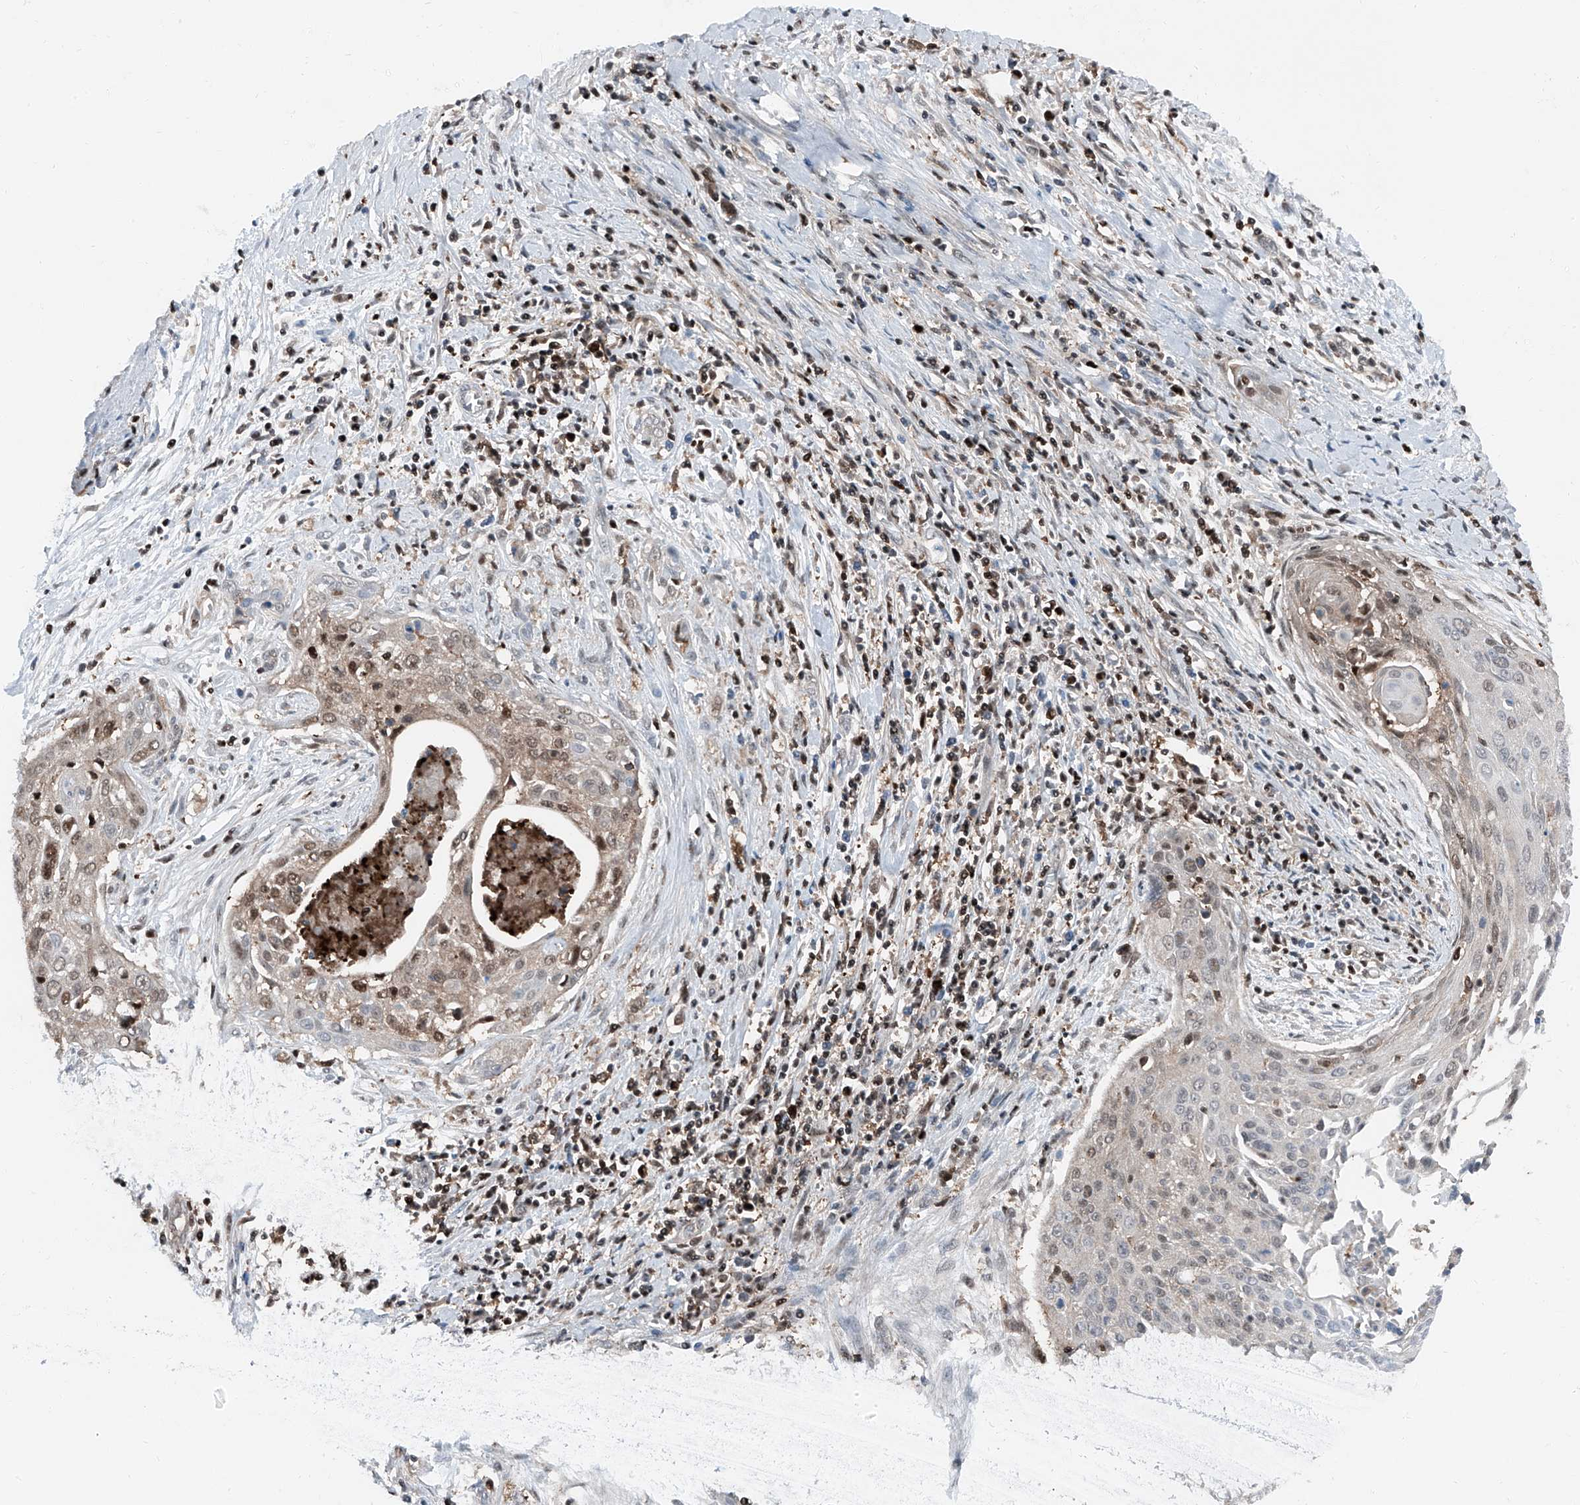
{"staining": {"intensity": "weak", "quantity": "<25%", "location": "cytoplasmic/membranous,nuclear"}, "tissue": "cervical cancer", "cell_type": "Tumor cells", "image_type": "cancer", "snomed": [{"axis": "morphology", "description": "Squamous cell carcinoma, NOS"}, {"axis": "topography", "description": "Cervix"}], "caption": "The photomicrograph displays no significant expression in tumor cells of cervical cancer (squamous cell carcinoma).", "gene": "PSMB10", "patient": {"sex": "female", "age": 55}}